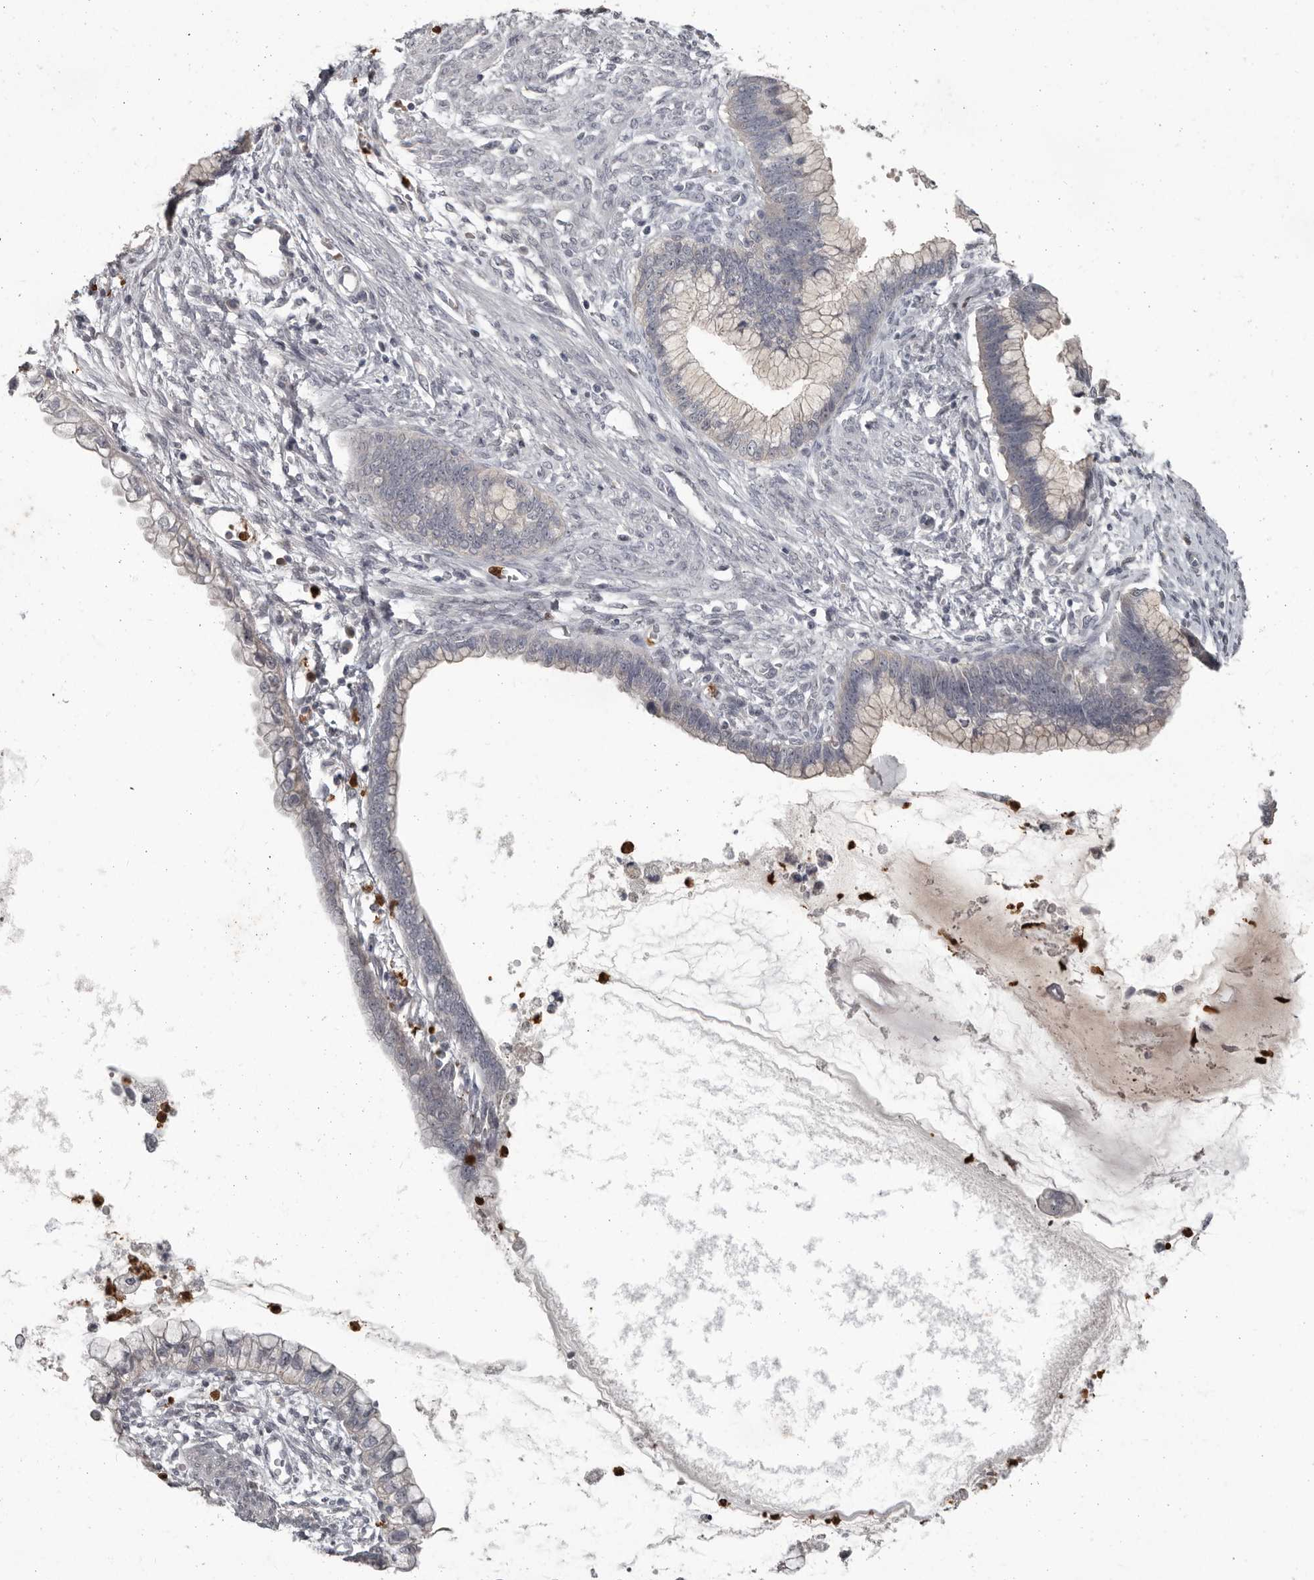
{"staining": {"intensity": "negative", "quantity": "none", "location": "none"}, "tissue": "cervical cancer", "cell_type": "Tumor cells", "image_type": "cancer", "snomed": [{"axis": "morphology", "description": "Adenocarcinoma, NOS"}, {"axis": "topography", "description": "Cervix"}], "caption": "A high-resolution micrograph shows IHC staining of adenocarcinoma (cervical), which demonstrates no significant expression in tumor cells. (DAB (3,3'-diaminobenzidine) immunohistochemistry (IHC) with hematoxylin counter stain).", "gene": "GPR157", "patient": {"sex": "female", "age": 44}}